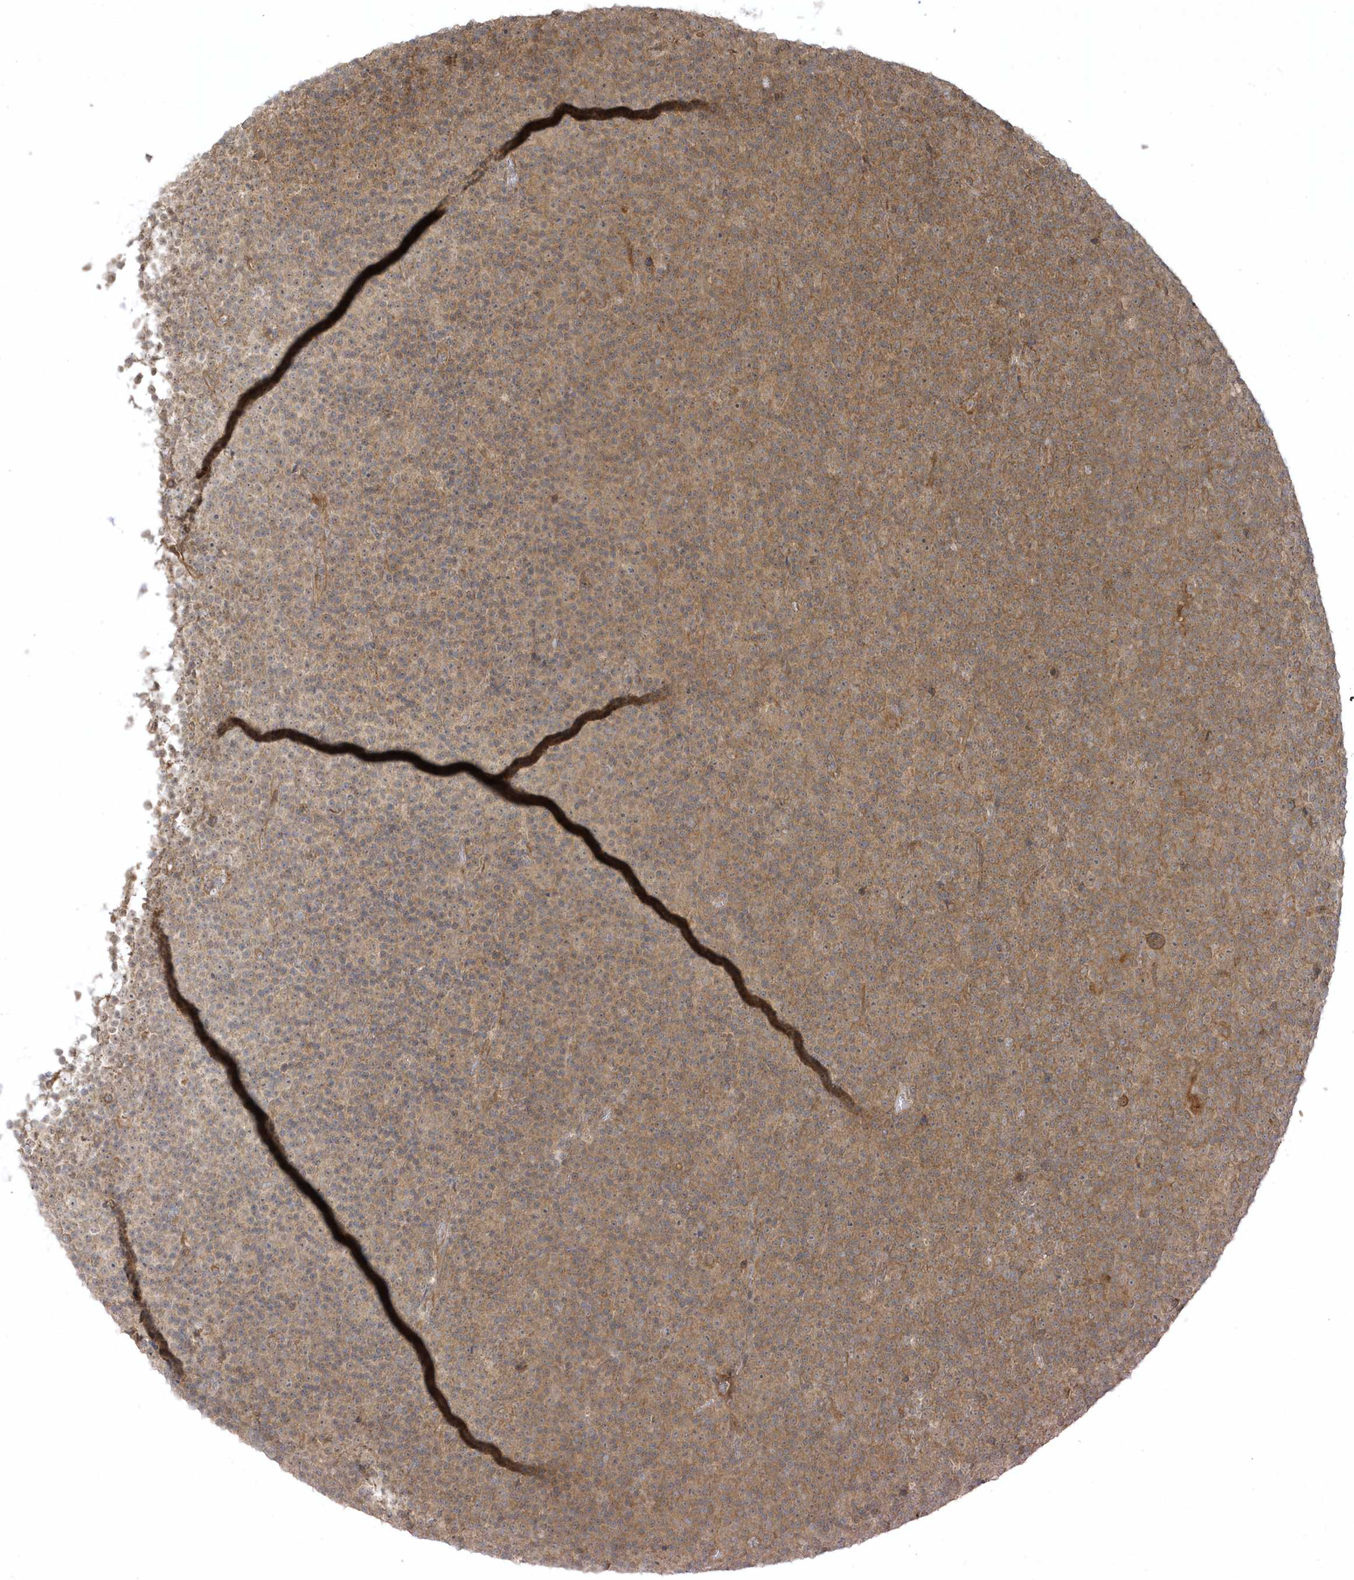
{"staining": {"intensity": "weak", "quantity": ">75%", "location": "cytoplasmic/membranous"}, "tissue": "lymphoma", "cell_type": "Tumor cells", "image_type": "cancer", "snomed": [{"axis": "morphology", "description": "Malignant lymphoma, non-Hodgkin's type, Low grade"}, {"axis": "topography", "description": "Lymph node"}], "caption": "The photomicrograph shows a brown stain indicating the presence of a protein in the cytoplasmic/membranous of tumor cells in low-grade malignant lymphoma, non-Hodgkin's type.", "gene": "FAM83C", "patient": {"sex": "female", "age": 67}}